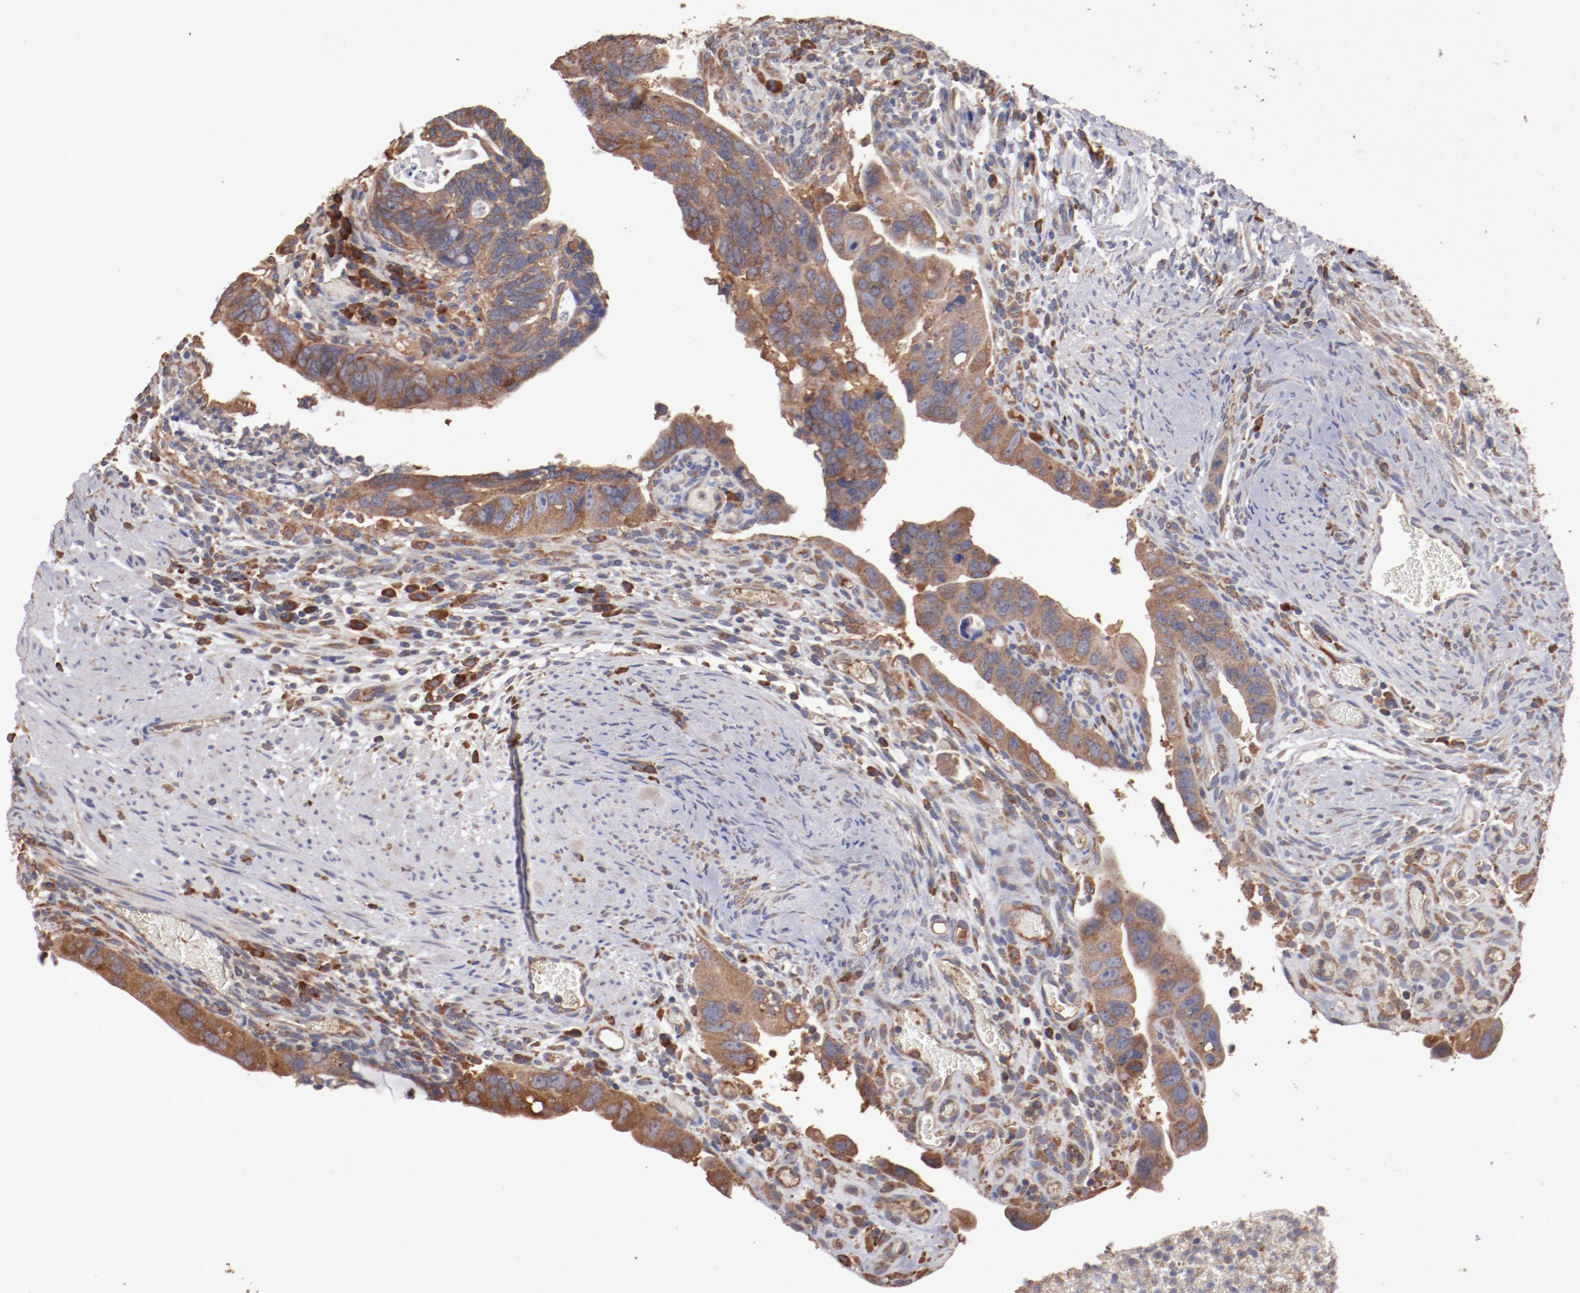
{"staining": {"intensity": "moderate", "quantity": ">75%", "location": "cytoplasmic/membranous"}, "tissue": "colorectal cancer", "cell_type": "Tumor cells", "image_type": "cancer", "snomed": [{"axis": "morphology", "description": "Adenocarcinoma, NOS"}, {"axis": "topography", "description": "Rectum"}], "caption": "Protein positivity by immunohistochemistry (IHC) displays moderate cytoplasmic/membranous positivity in approximately >75% of tumor cells in colorectal adenocarcinoma.", "gene": "NFKBIE", "patient": {"sex": "male", "age": 53}}